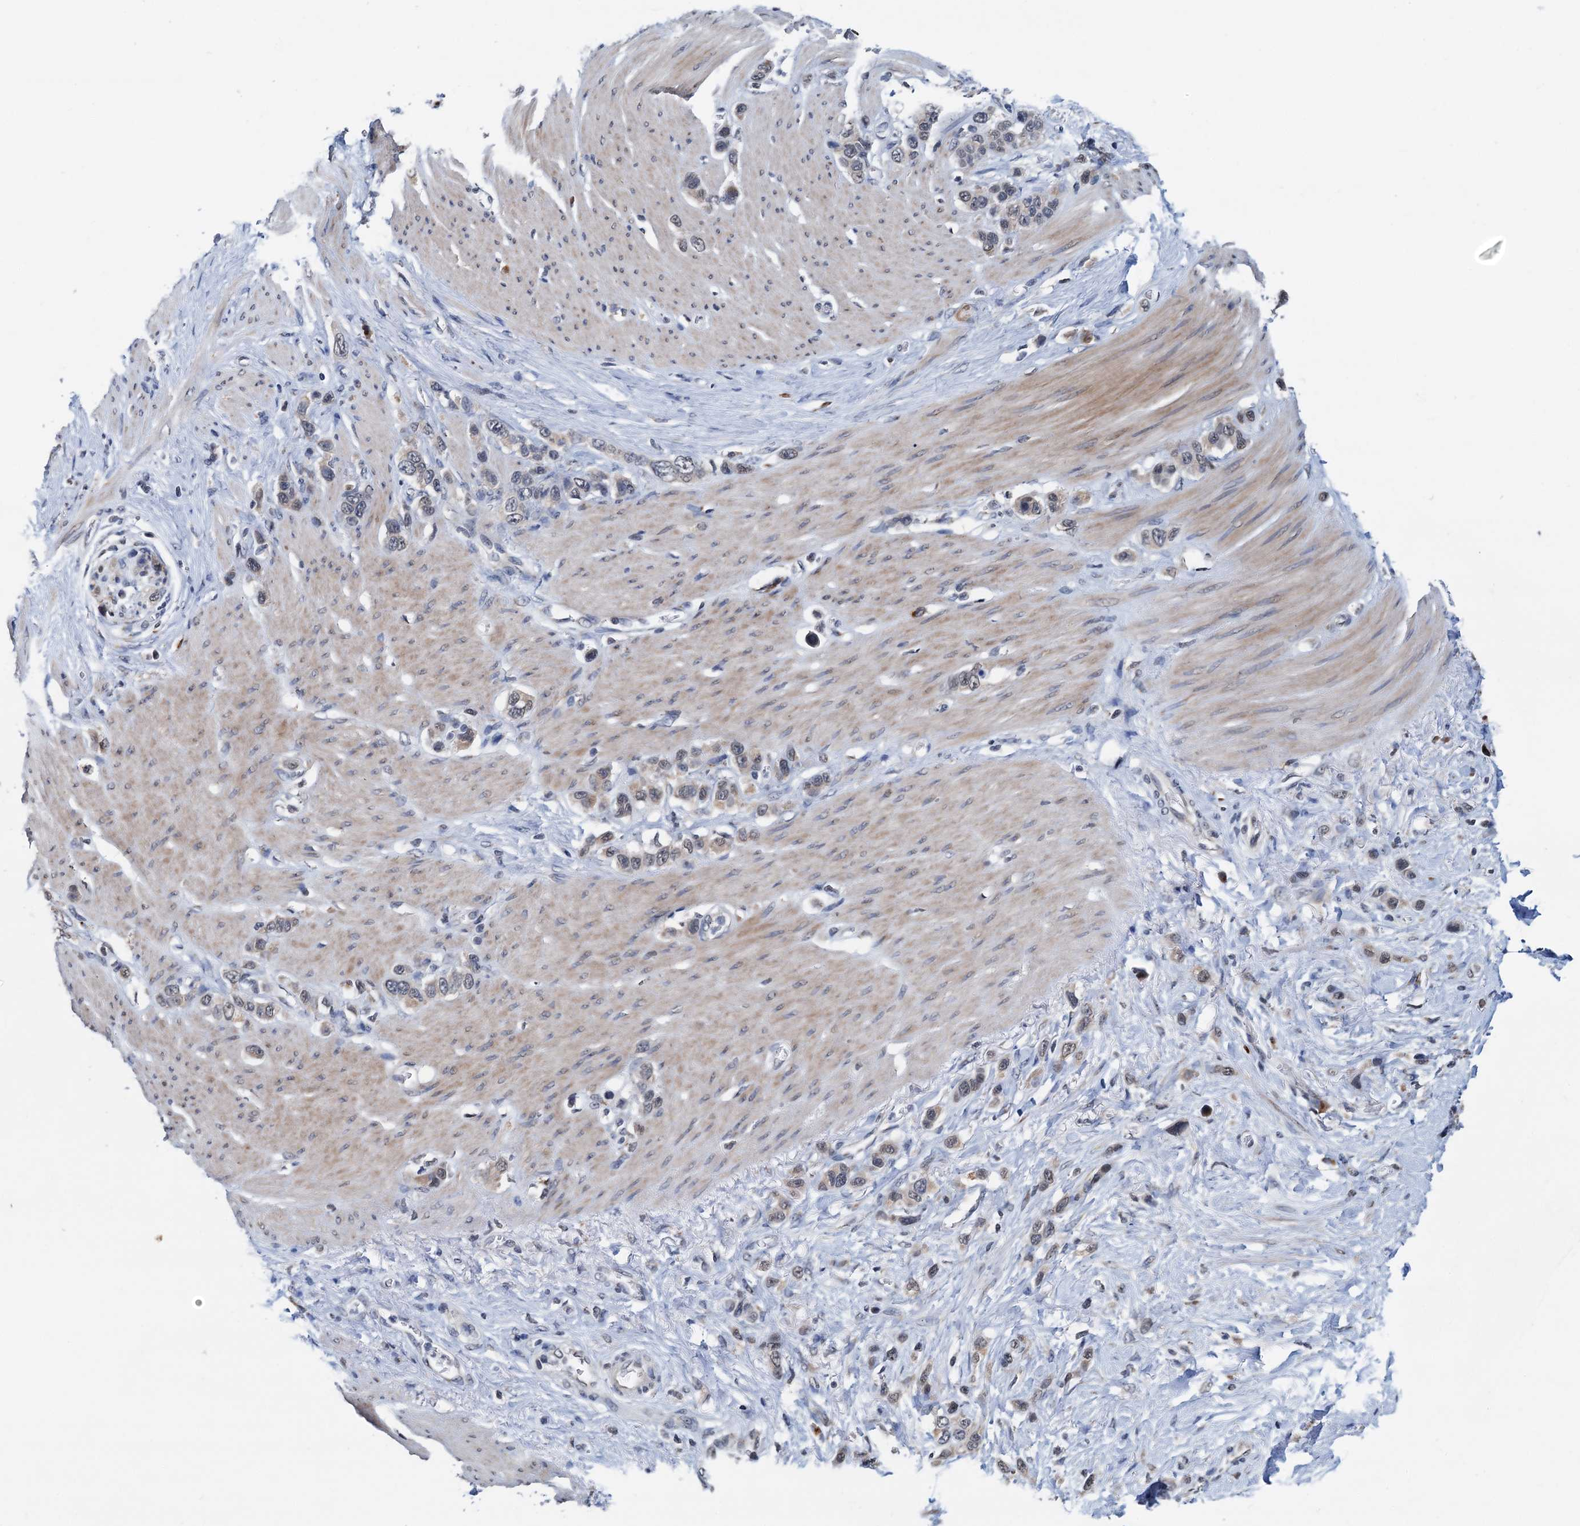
{"staining": {"intensity": "weak", "quantity": "<25%", "location": "cytoplasmic/membranous"}, "tissue": "stomach cancer", "cell_type": "Tumor cells", "image_type": "cancer", "snomed": [{"axis": "morphology", "description": "Adenocarcinoma, NOS"}, {"axis": "morphology", "description": "Adenocarcinoma, High grade"}, {"axis": "topography", "description": "Stomach, upper"}, {"axis": "topography", "description": "Stomach, lower"}], "caption": "Immunohistochemistry (IHC) of human high-grade adenocarcinoma (stomach) reveals no staining in tumor cells. The staining was performed using DAB to visualize the protein expression in brown, while the nuclei were stained in blue with hematoxylin (Magnification: 20x).", "gene": "SHLD1", "patient": {"sex": "female", "age": 65}}